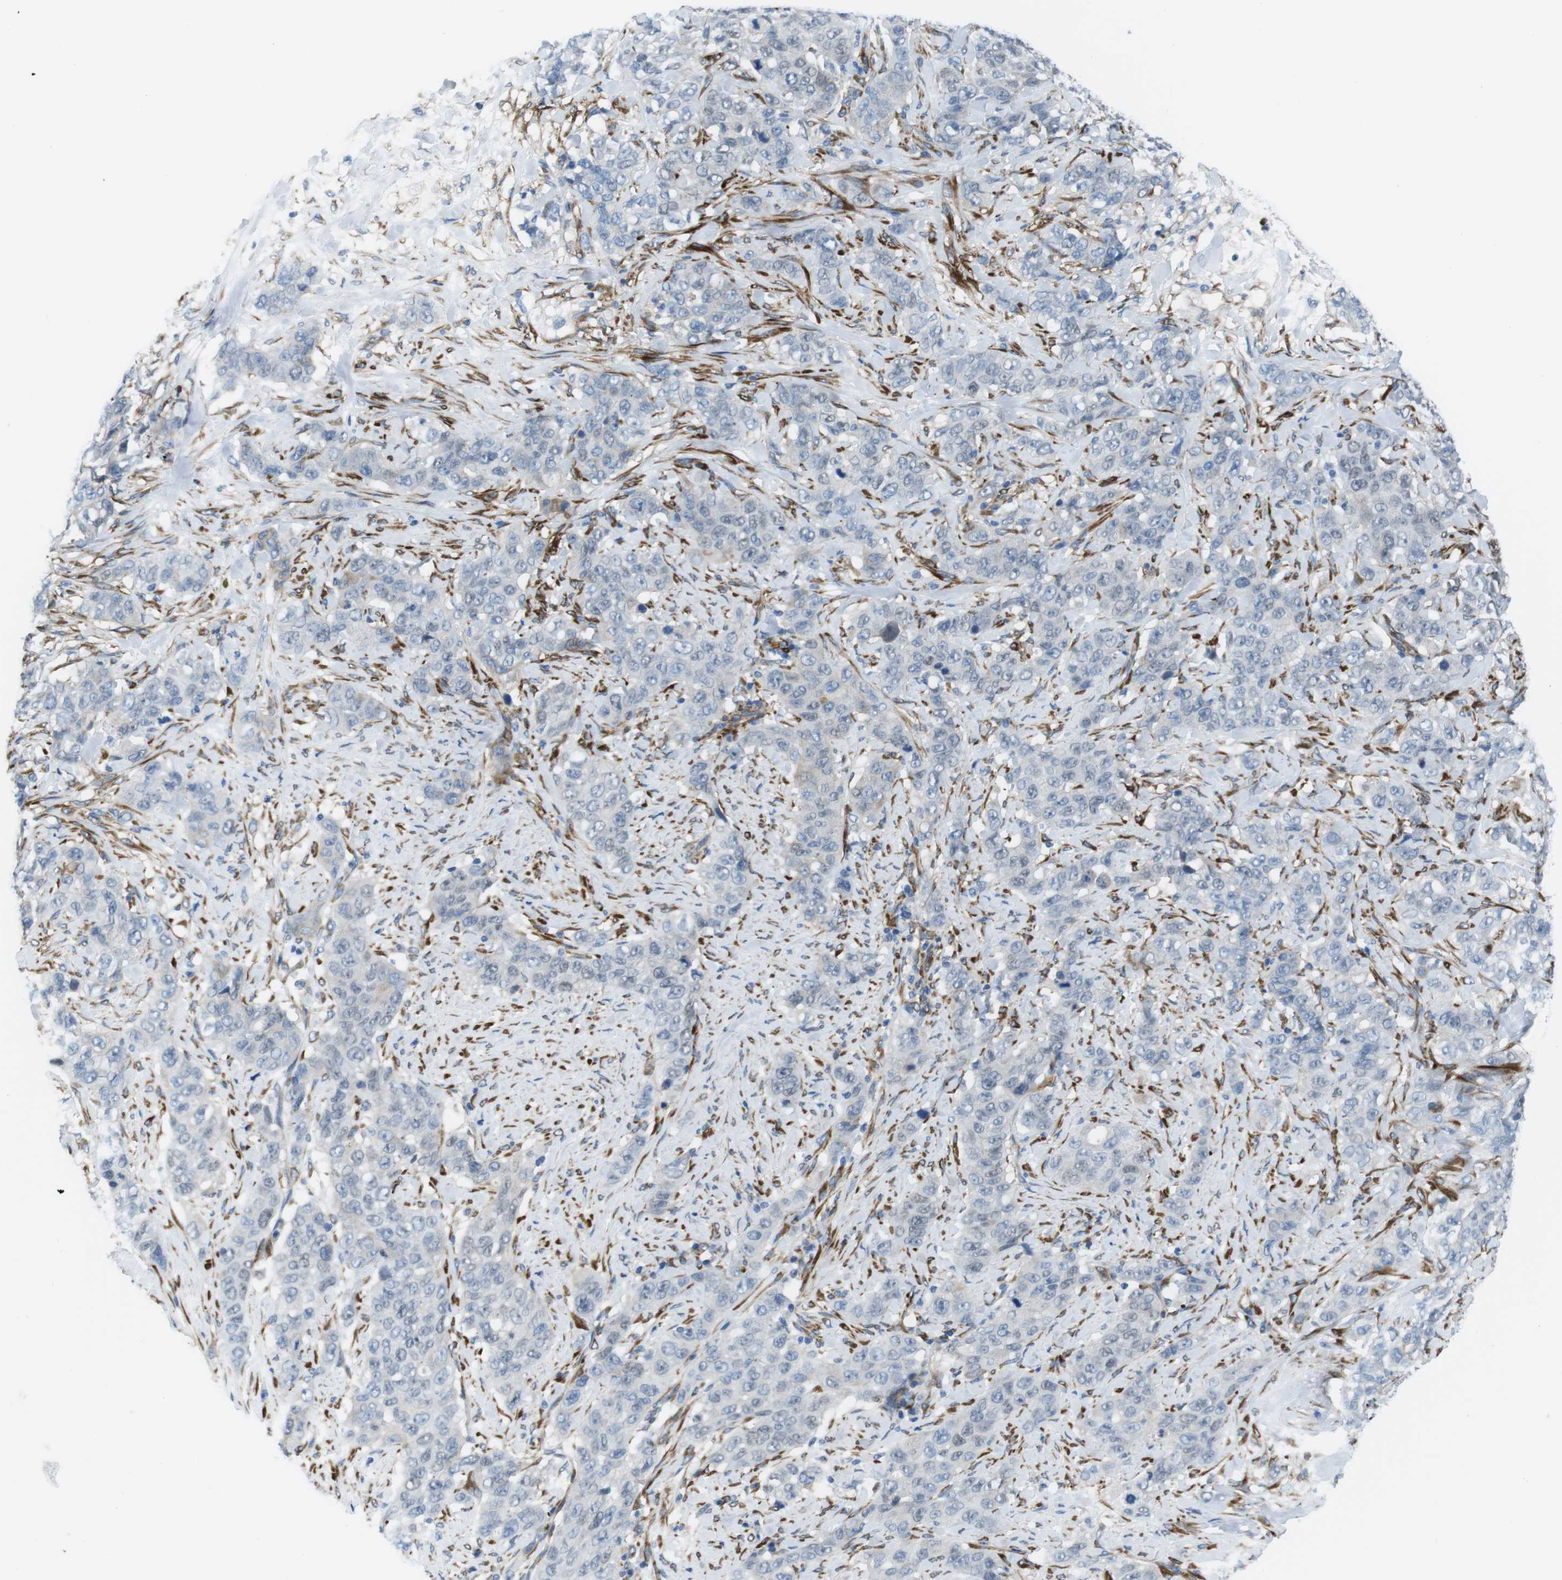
{"staining": {"intensity": "negative", "quantity": "none", "location": "none"}, "tissue": "stomach cancer", "cell_type": "Tumor cells", "image_type": "cancer", "snomed": [{"axis": "morphology", "description": "Adenocarcinoma, NOS"}, {"axis": "topography", "description": "Stomach"}], "caption": "Immunohistochemistry (IHC) micrograph of stomach cancer stained for a protein (brown), which demonstrates no positivity in tumor cells.", "gene": "EMP2", "patient": {"sex": "male", "age": 48}}